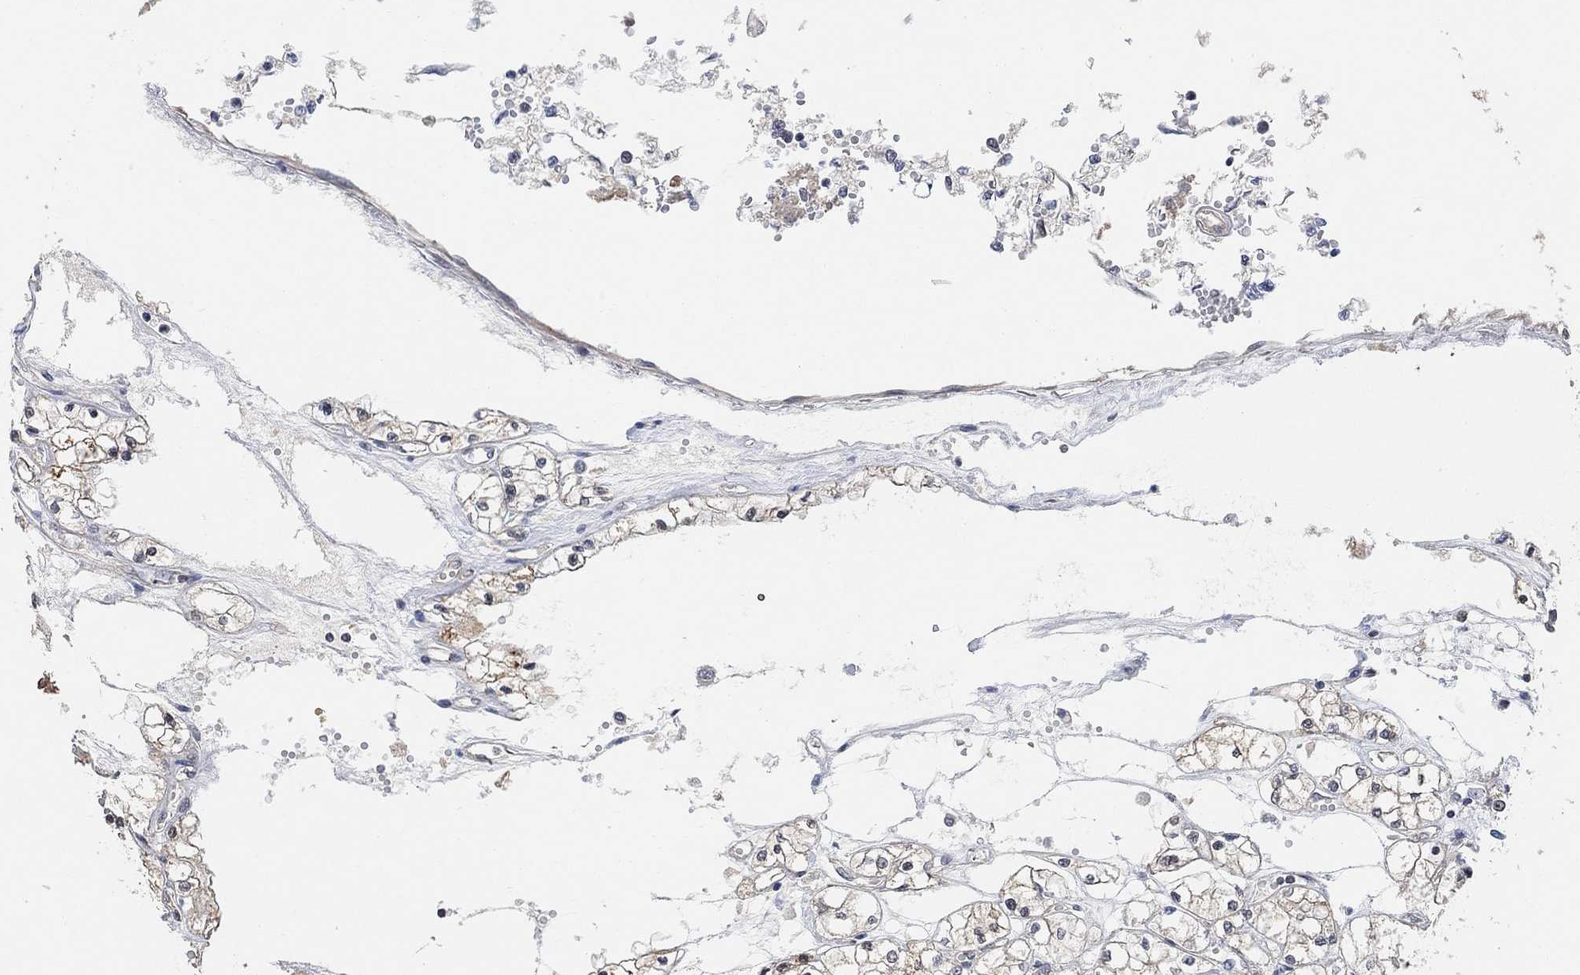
{"staining": {"intensity": "moderate", "quantity": "<25%", "location": "cytoplasmic/membranous"}, "tissue": "renal cancer", "cell_type": "Tumor cells", "image_type": "cancer", "snomed": [{"axis": "morphology", "description": "Adenocarcinoma, NOS"}, {"axis": "topography", "description": "Kidney"}], "caption": "Renal cancer stained with DAB (3,3'-diaminobenzidine) immunohistochemistry displays low levels of moderate cytoplasmic/membranous expression in approximately <25% of tumor cells. (DAB (3,3'-diaminobenzidine) IHC, brown staining for protein, blue staining for nuclei).", "gene": "UNC5B", "patient": {"sex": "male", "age": 67}}